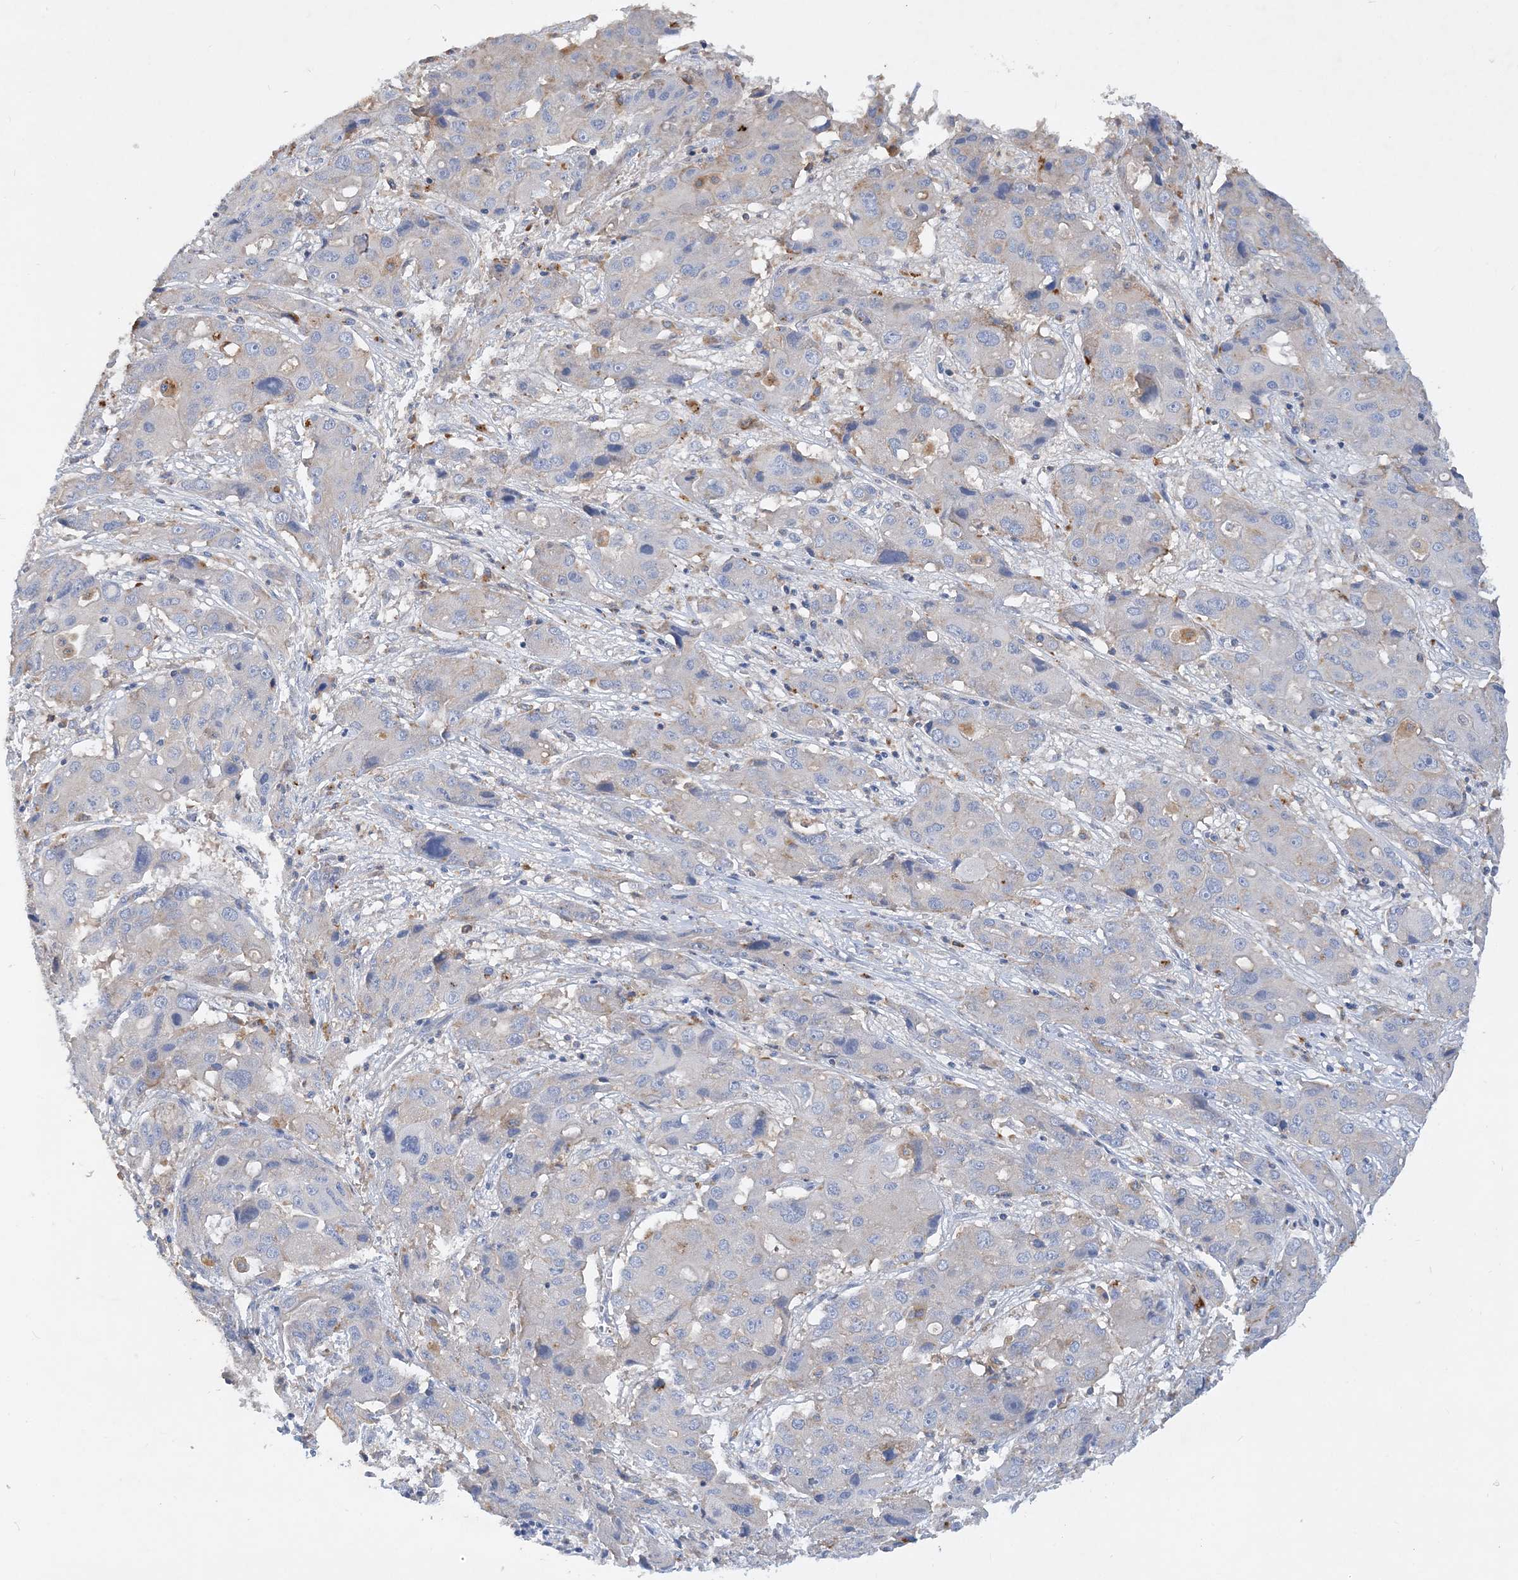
{"staining": {"intensity": "negative", "quantity": "none", "location": "none"}, "tissue": "liver cancer", "cell_type": "Tumor cells", "image_type": "cancer", "snomed": [{"axis": "morphology", "description": "Cholangiocarcinoma"}, {"axis": "topography", "description": "Liver"}], "caption": "The histopathology image demonstrates no staining of tumor cells in cholangiocarcinoma (liver).", "gene": "GRINA", "patient": {"sex": "male", "age": 67}}